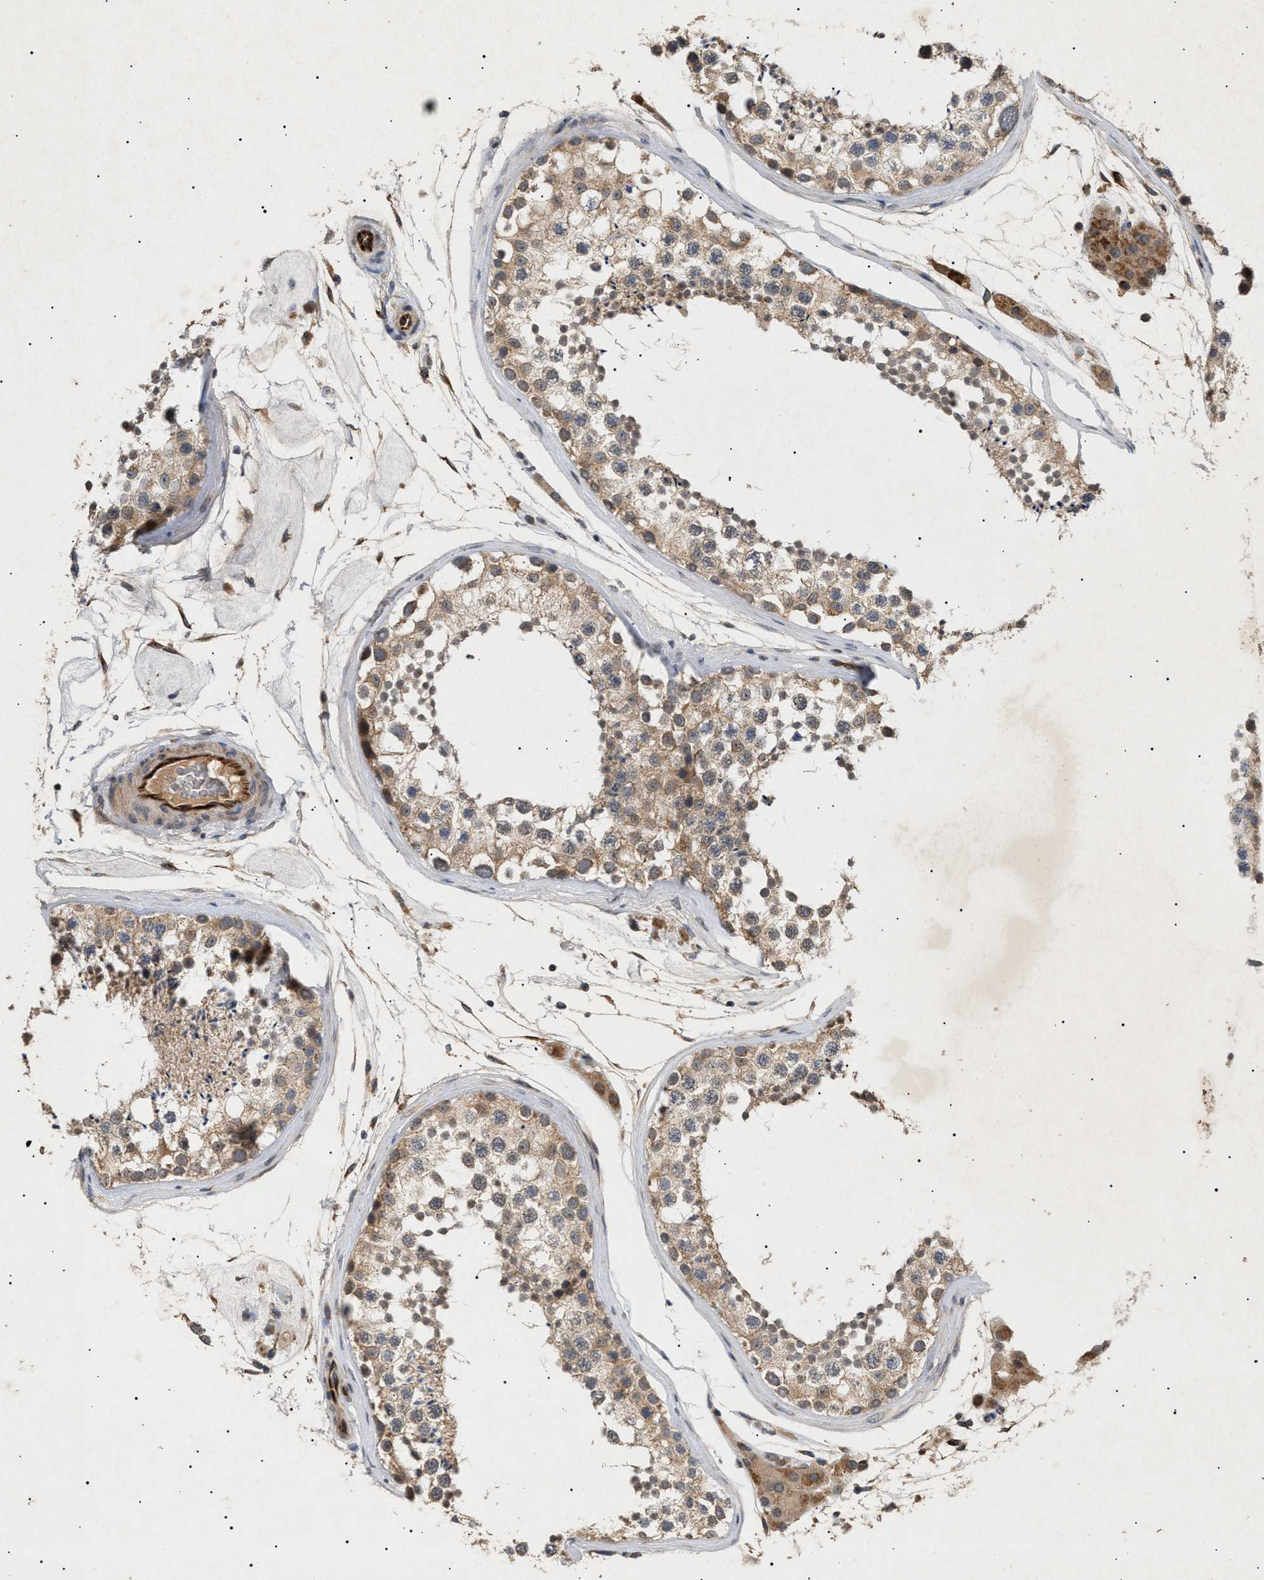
{"staining": {"intensity": "moderate", "quantity": ">75%", "location": "cytoplasmic/membranous"}, "tissue": "testis", "cell_type": "Cells in seminiferous ducts", "image_type": "normal", "snomed": [{"axis": "morphology", "description": "Normal tissue, NOS"}, {"axis": "topography", "description": "Testis"}], "caption": "The image reveals immunohistochemical staining of benign testis. There is moderate cytoplasmic/membranous positivity is seen in approximately >75% of cells in seminiferous ducts. Immunohistochemistry stains the protein of interest in brown and the nuclei are stained blue.", "gene": "SIRT5", "patient": {"sex": "male", "age": 46}}